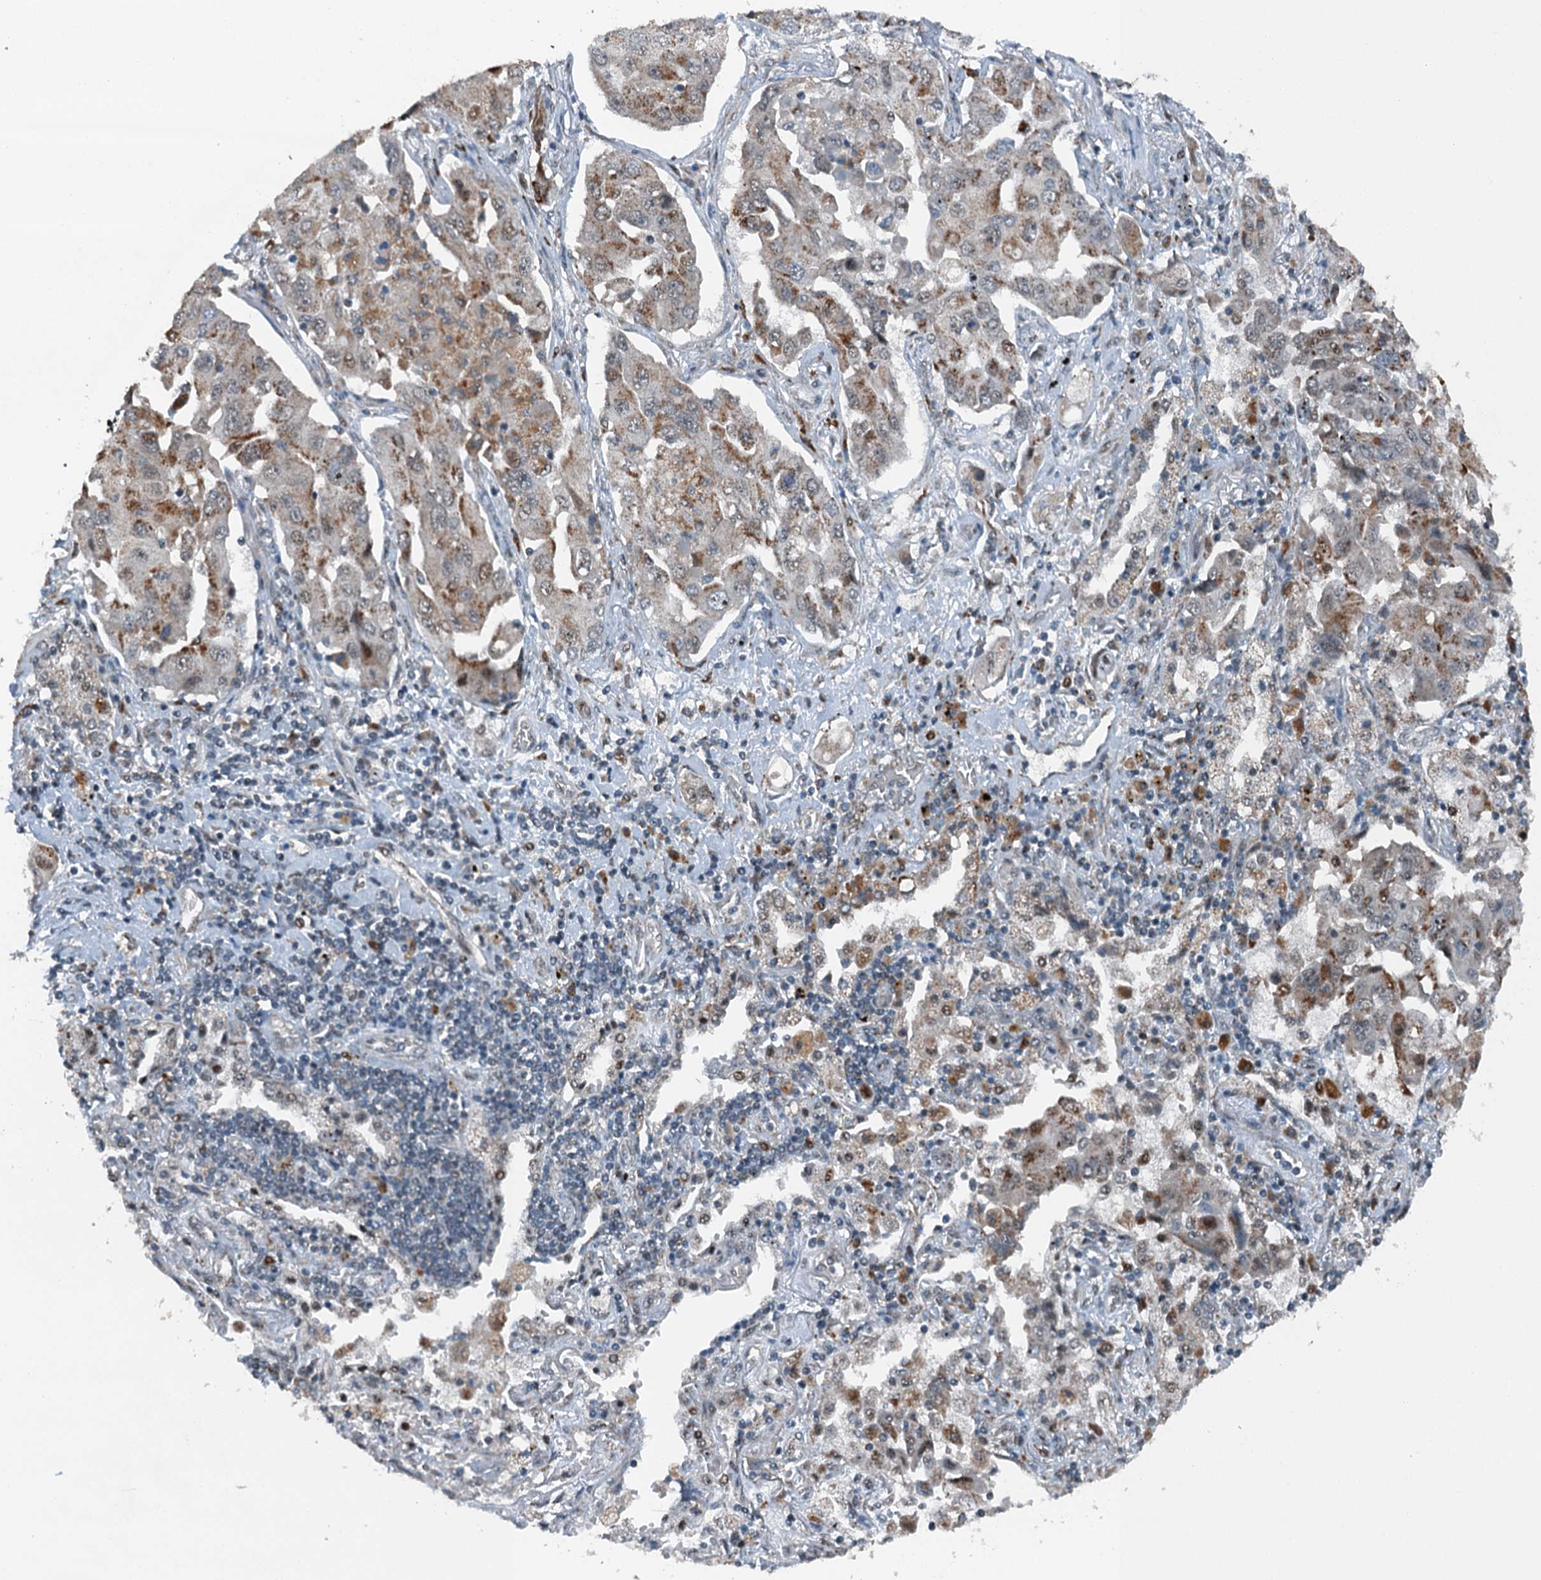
{"staining": {"intensity": "moderate", "quantity": "25%-75%", "location": "cytoplasmic/membranous"}, "tissue": "lung cancer", "cell_type": "Tumor cells", "image_type": "cancer", "snomed": [{"axis": "morphology", "description": "Adenocarcinoma, NOS"}, {"axis": "topography", "description": "Lung"}], "caption": "IHC photomicrograph of neoplastic tissue: lung adenocarcinoma stained using immunohistochemistry demonstrates medium levels of moderate protein expression localized specifically in the cytoplasmic/membranous of tumor cells, appearing as a cytoplasmic/membranous brown color.", "gene": "BMERB1", "patient": {"sex": "female", "age": 65}}